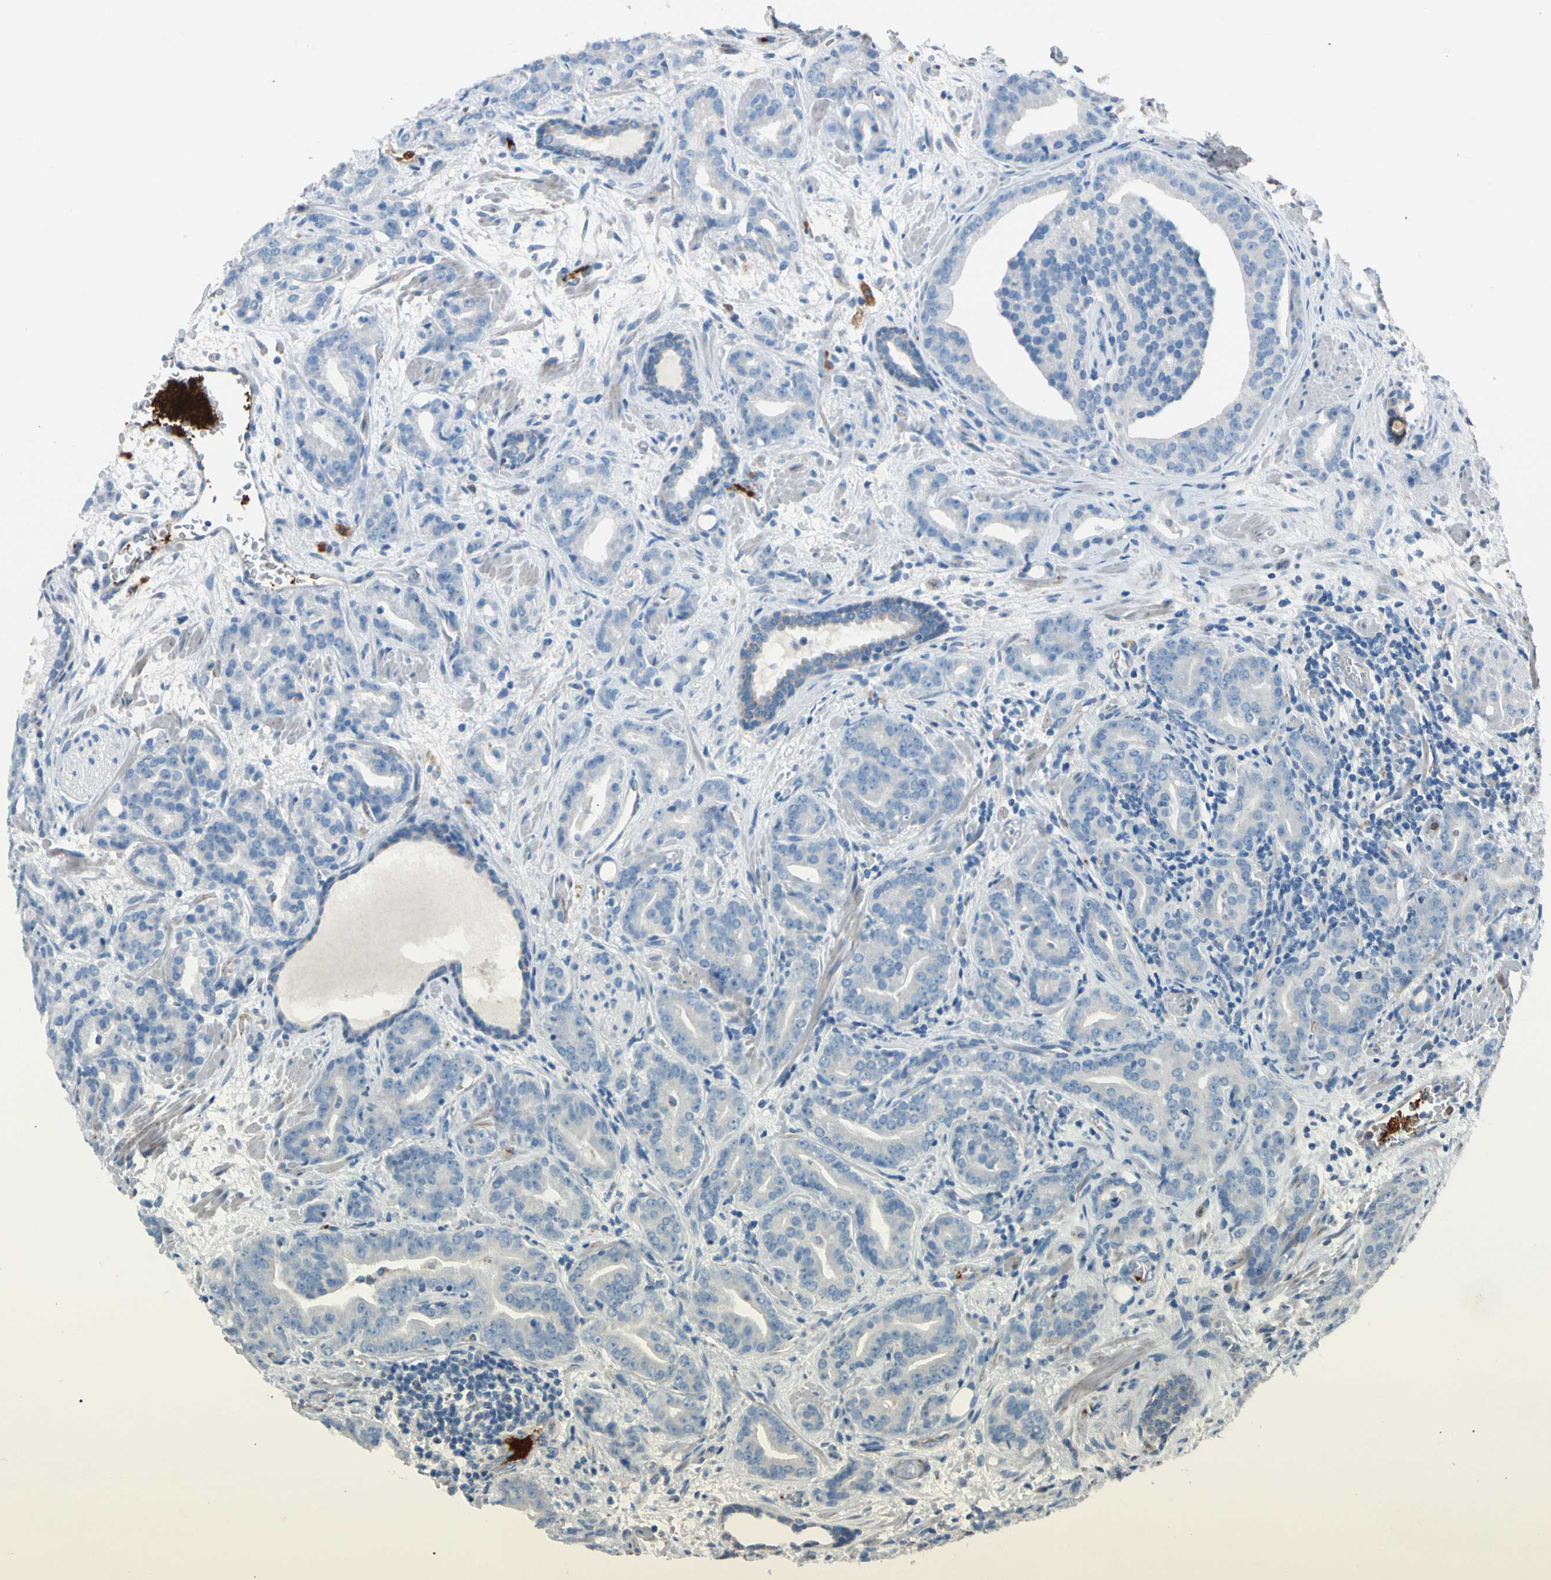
{"staining": {"intensity": "weak", "quantity": ">75%", "location": "cytoplasmic/membranous"}, "tissue": "prostate cancer", "cell_type": "Tumor cells", "image_type": "cancer", "snomed": [{"axis": "morphology", "description": "Adenocarcinoma, Low grade"}, {"axis": "topography", "description": "Prostate"}], "caption": "Brown immunohistochemical staining in human prostate cancer displays weak cytoplasmic/membranous staining in about >75% of tumor cells.", "gene": "LY6G6F", "patient": {"sex": "male", "age": 63}}